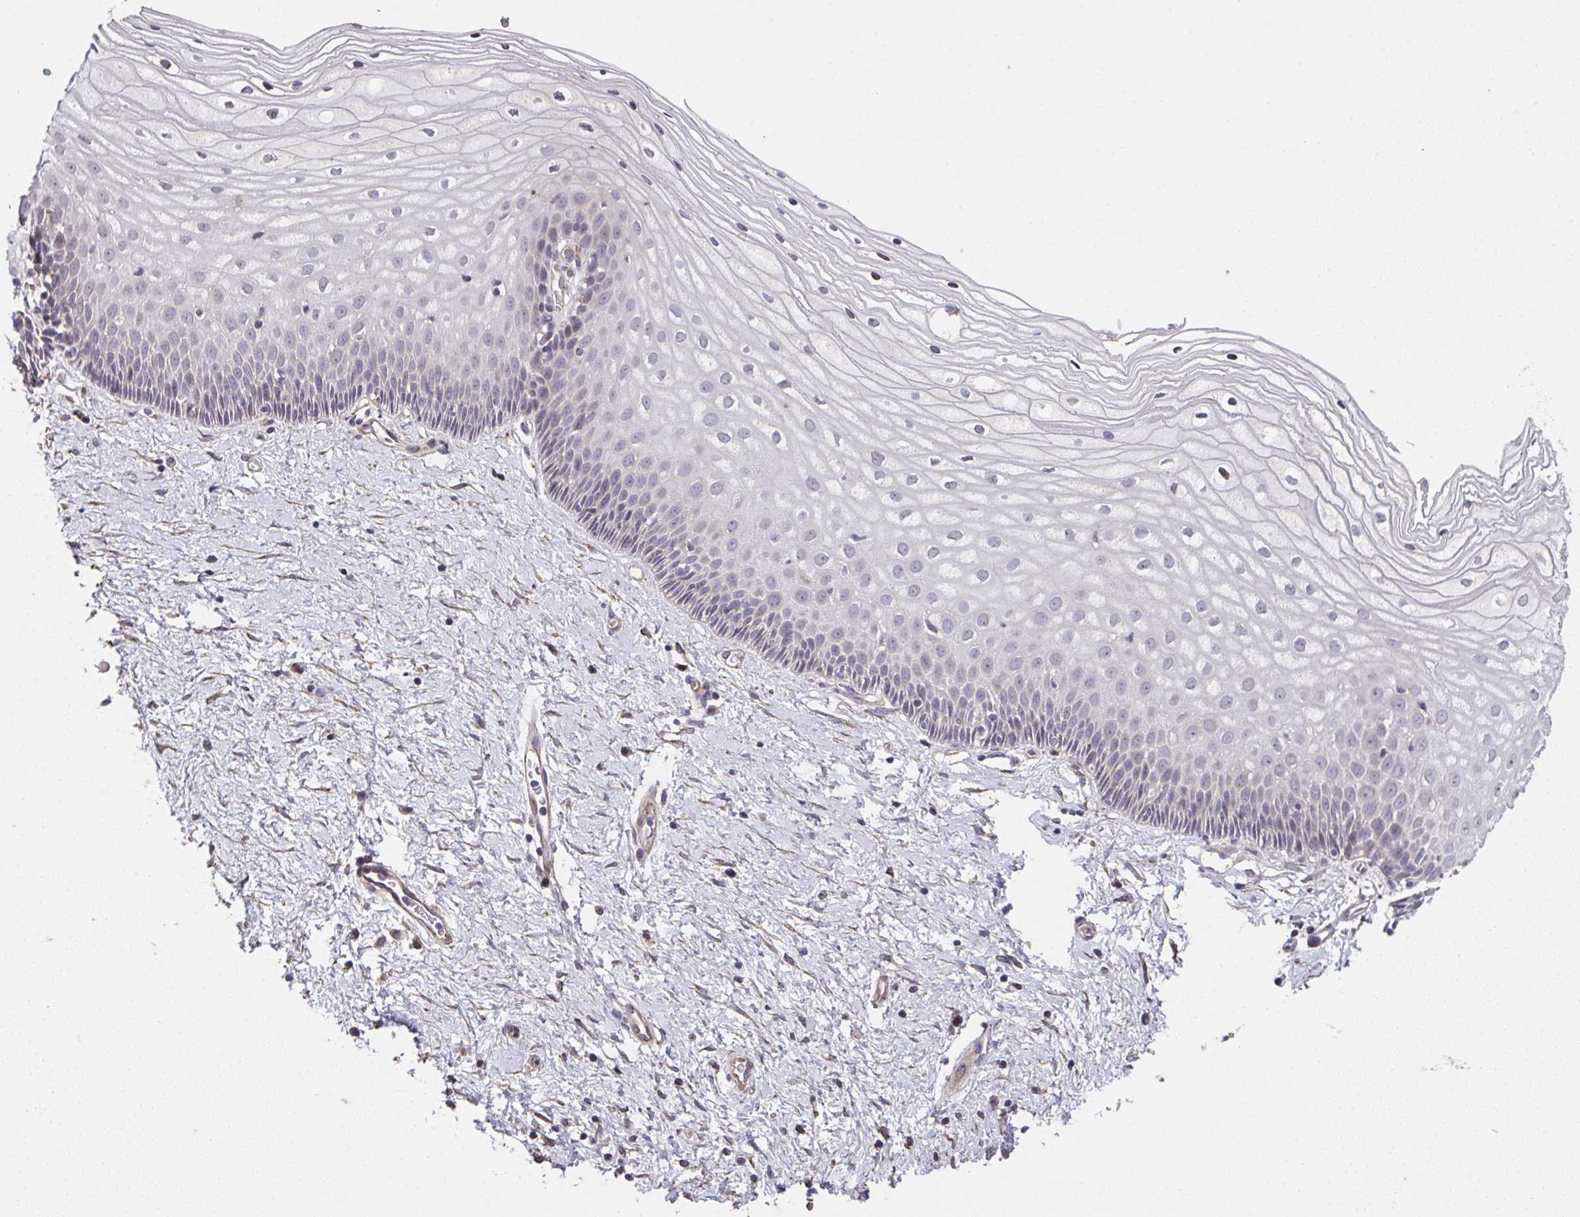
{"staining": {"intensity": "negative", "quantity": "none", "location": "none"}, "tissue": "cervix", "cell_type": "Glandular cells", "image_type": "normal", "snomed": [{"axis": "morphology", "description": "Normal tissue, NOS"}, {"axis": "topography", "description": "Cervix"}], "caption": "A photomicrograph of human cervix is negative for staining in glandular cells. Brightfield microscopy of immunohistochemistry stained with DAB (3,3'-diaminobenzidine) (brown) and hematoxylin (blue), captured at high magnification.", "gene": "RUNDC3B", "patient": {"sex": "female", "age": 36}}